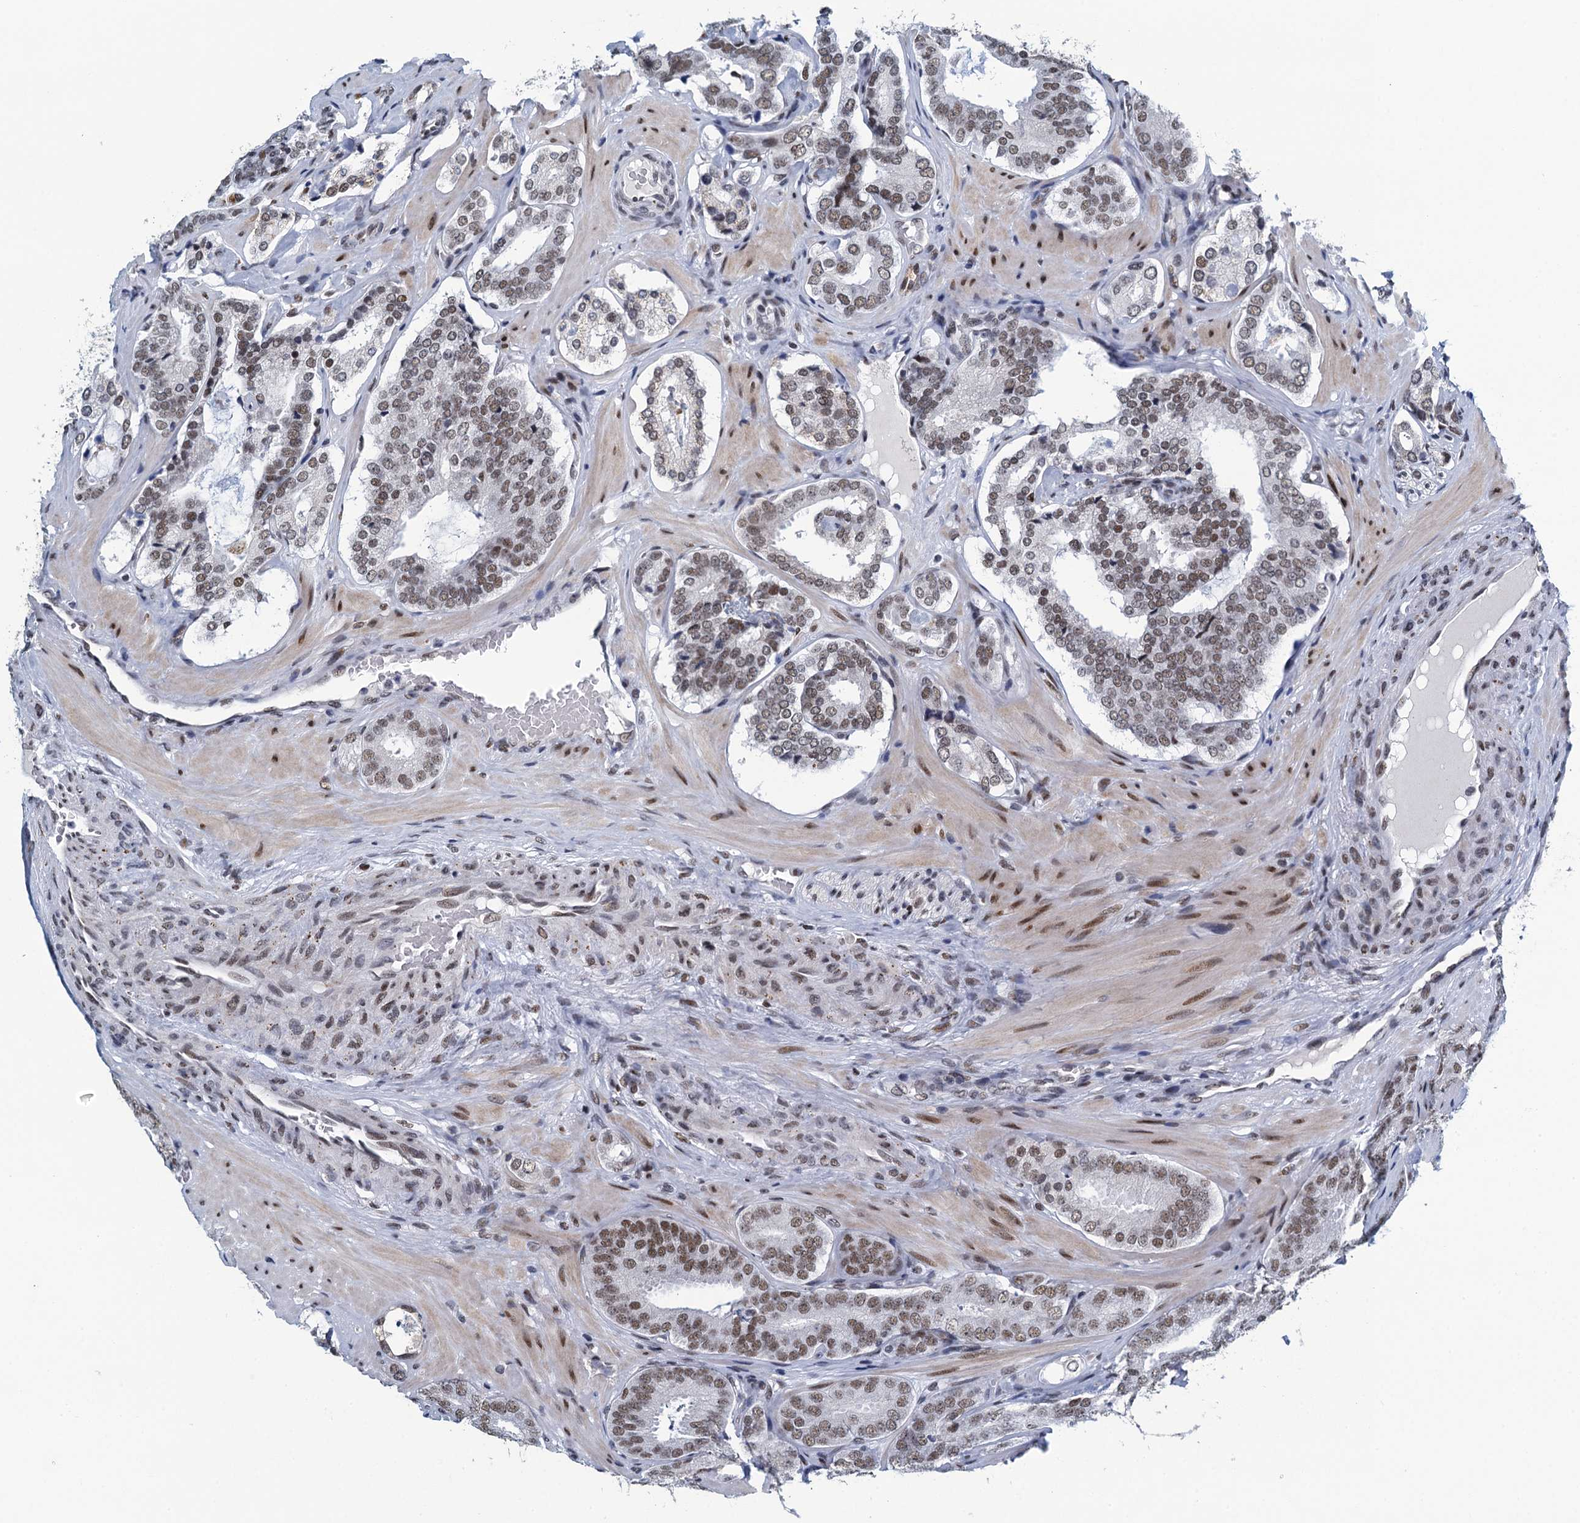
{"staining": {"intensity": "moderate", "quantity": ">75%", "location": "nuclear"}, "tissue": "prostate cancer", "cell_type": "Tumor cells", "image_type": "cancer", "snomed": [{"axis": "morphology", "description": "Adenocarcinoma, High grade"}, {"axis": "topography", "description": "Prostate"}], "caption": "A high-resolution micrograph shows immunohistochemistry staining of prostate high-grade adenocarcinoma, which demonstrates moderate nuclear positivity in about >75% of tumor cells. (IHC, brightfield microscopy, high magnification).", "gene": "HNRNPUL2", "patient": {"sex": "male", "age": 63}}